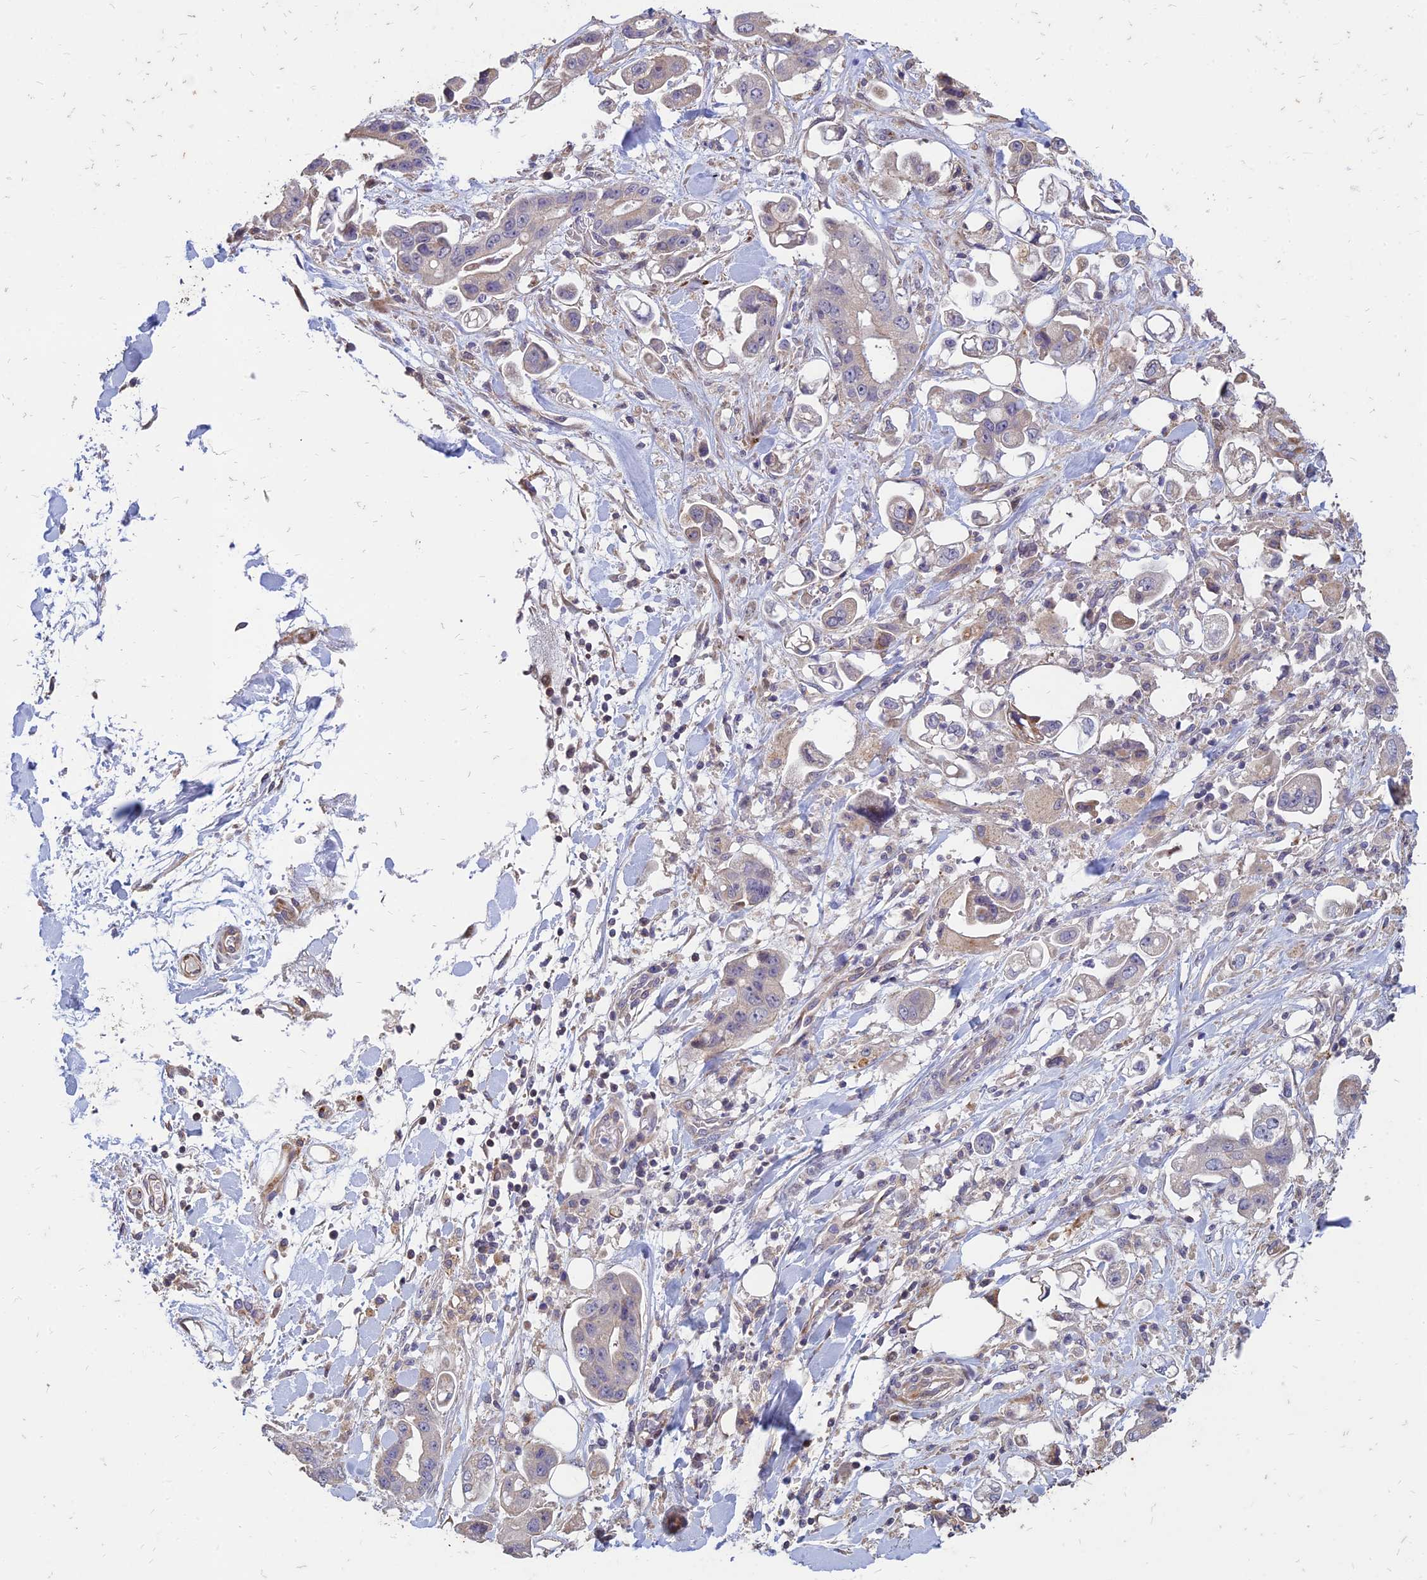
{"staining": {"intensity": "negative", "quantity": "none", "location": "none"}, "tissue": "stomach cancer", "cell_type": "Tumor cells", "image_type": "cancer", "snomed": [{"axis": "morphology", "description": "Adenocarcinoma, NOS"}, {"axis": "topography", "description": "Stomach"}], "caption": "This is an immunohistochemistry (IHC) histopathology image of human stomach cancer (adenocarcinoma). There is no positivity in tumor cells.", "gene": "ST3GAL6", "patient": {"sex": "male", "age": 62}}